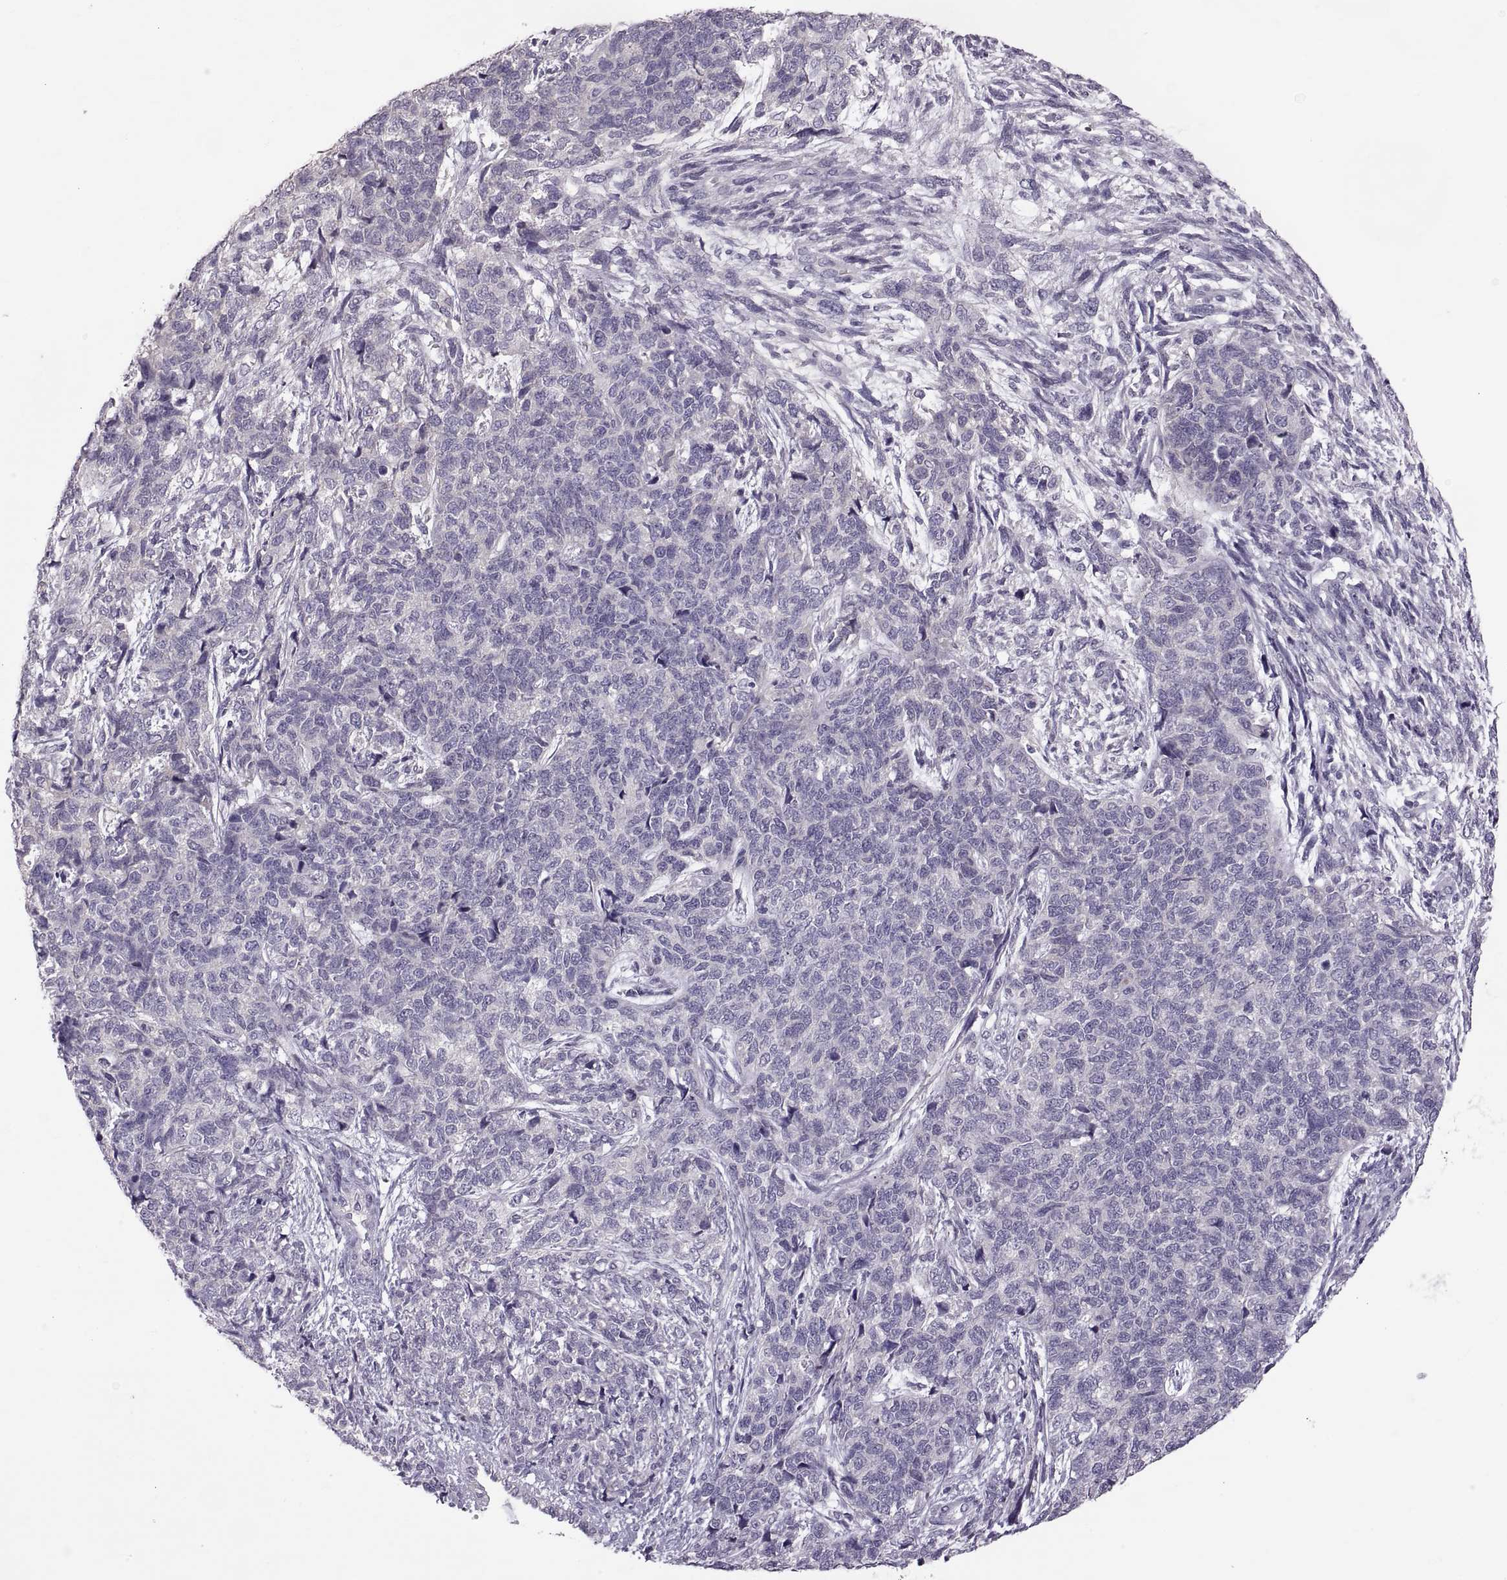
{"staining": {"intensity": "negative", "quantity": "none", "location": "none"}, "tissue": "cervical cancer", "cell_type": "Tumor cells", "image_type": "cancer", "snomed": [{"axis": "morphology", "description": "Squamous cell carcinoma, NOS"}, {"axis": "topography", "description": "Cervix"}], "caption": "A micrograph of human cervical cancer (squamous cell carcinoma) is negative for staining in tumor cells. The staining is performed using DAB (3,3'-diaminobenzidine) brown chromogen with nuclei counter-stained in using hematoxylin.", "gene": "WFDC8", "patient": {"sex": "female", "age": 63}}